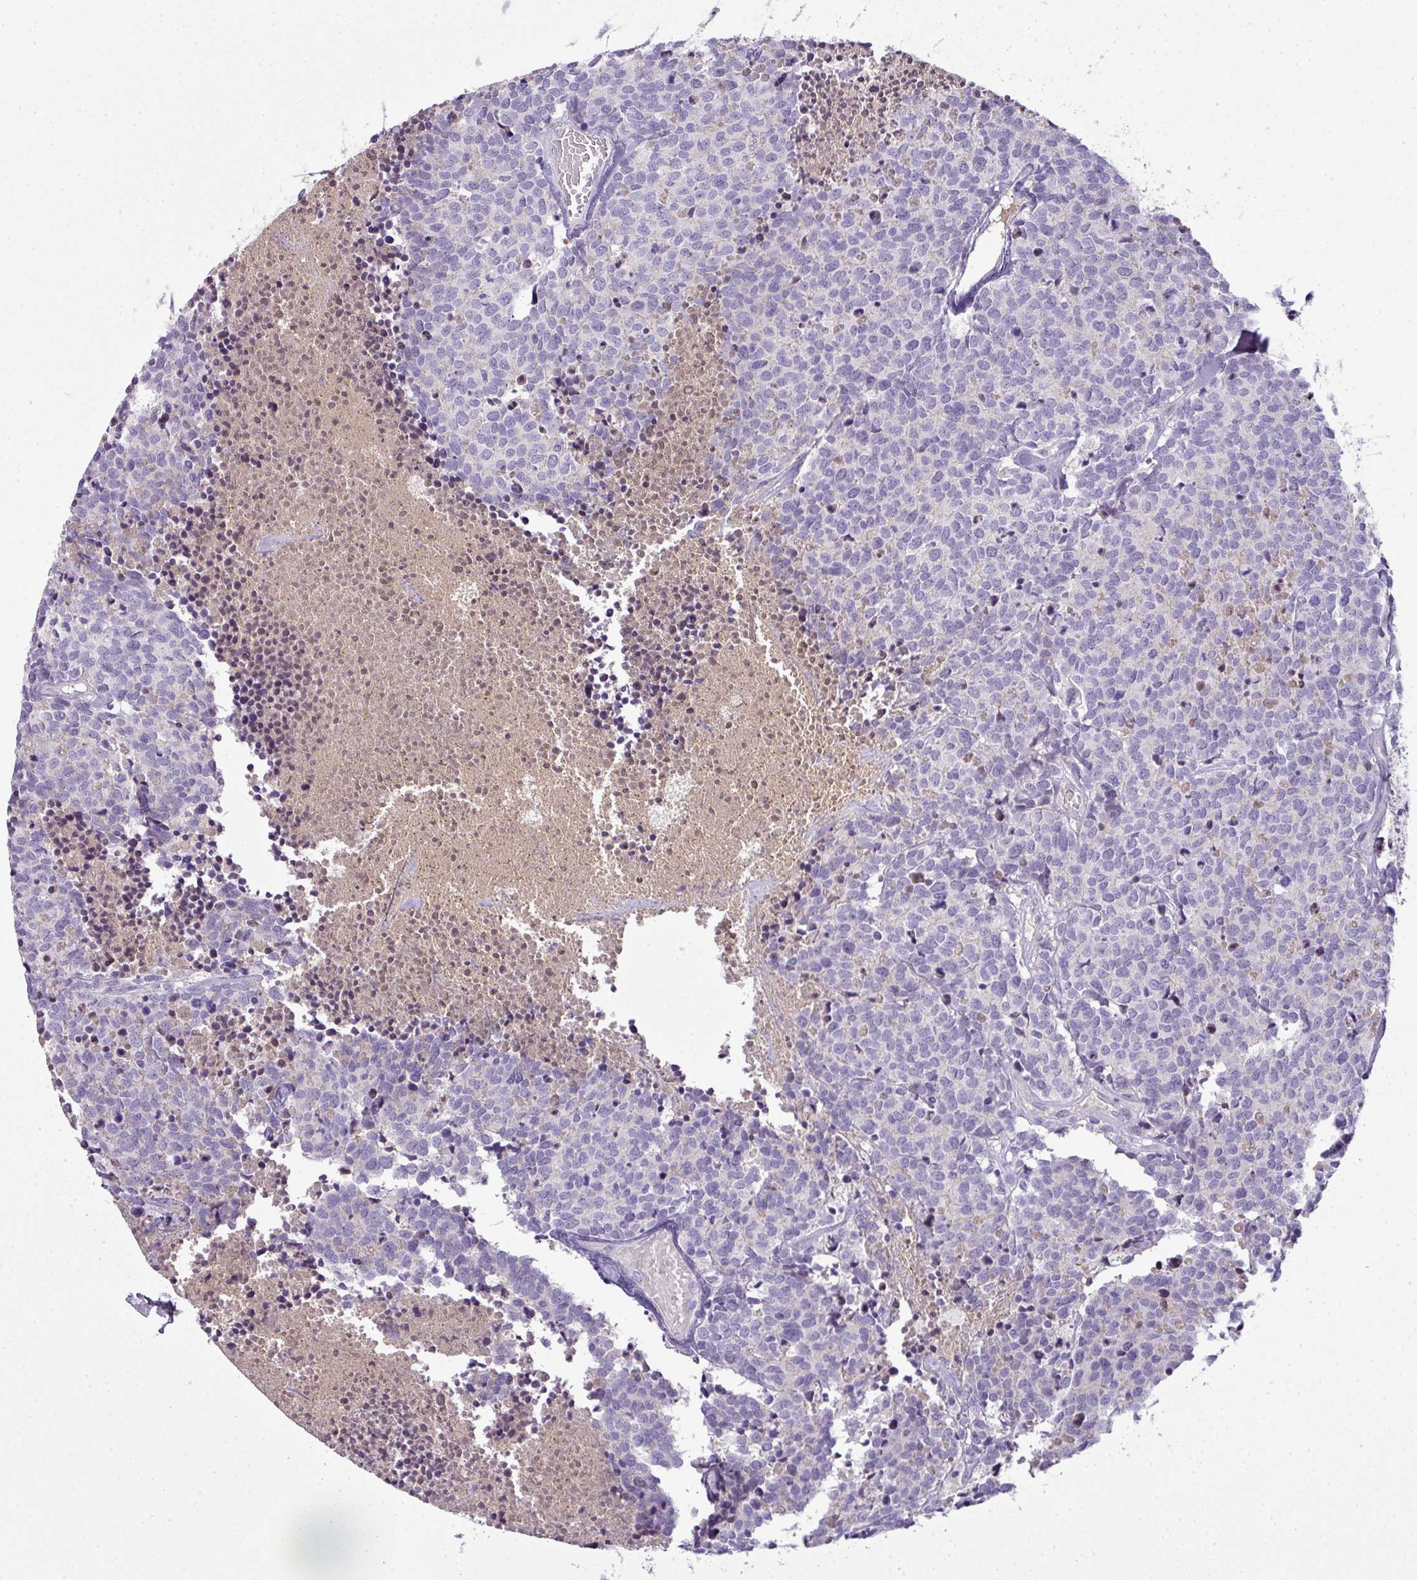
{"staining": {"intensity": "negative", "quantity": "none", "location": "none"}, "tissue": "carcinoid", "cell_type": "Tumor cells", "image_type": "cancer", "snomed": [{"axis": "morphology", "description": "Carcinoid, malignant, NOS"}, {"axis": "topography", "description": "Skin"}], "caption": "Human carcinoid stained for a protein using IHC demonstrates no expression in tumor cells.", "gene": "C4B", "patient": {"sex": "female", "age": 79}}